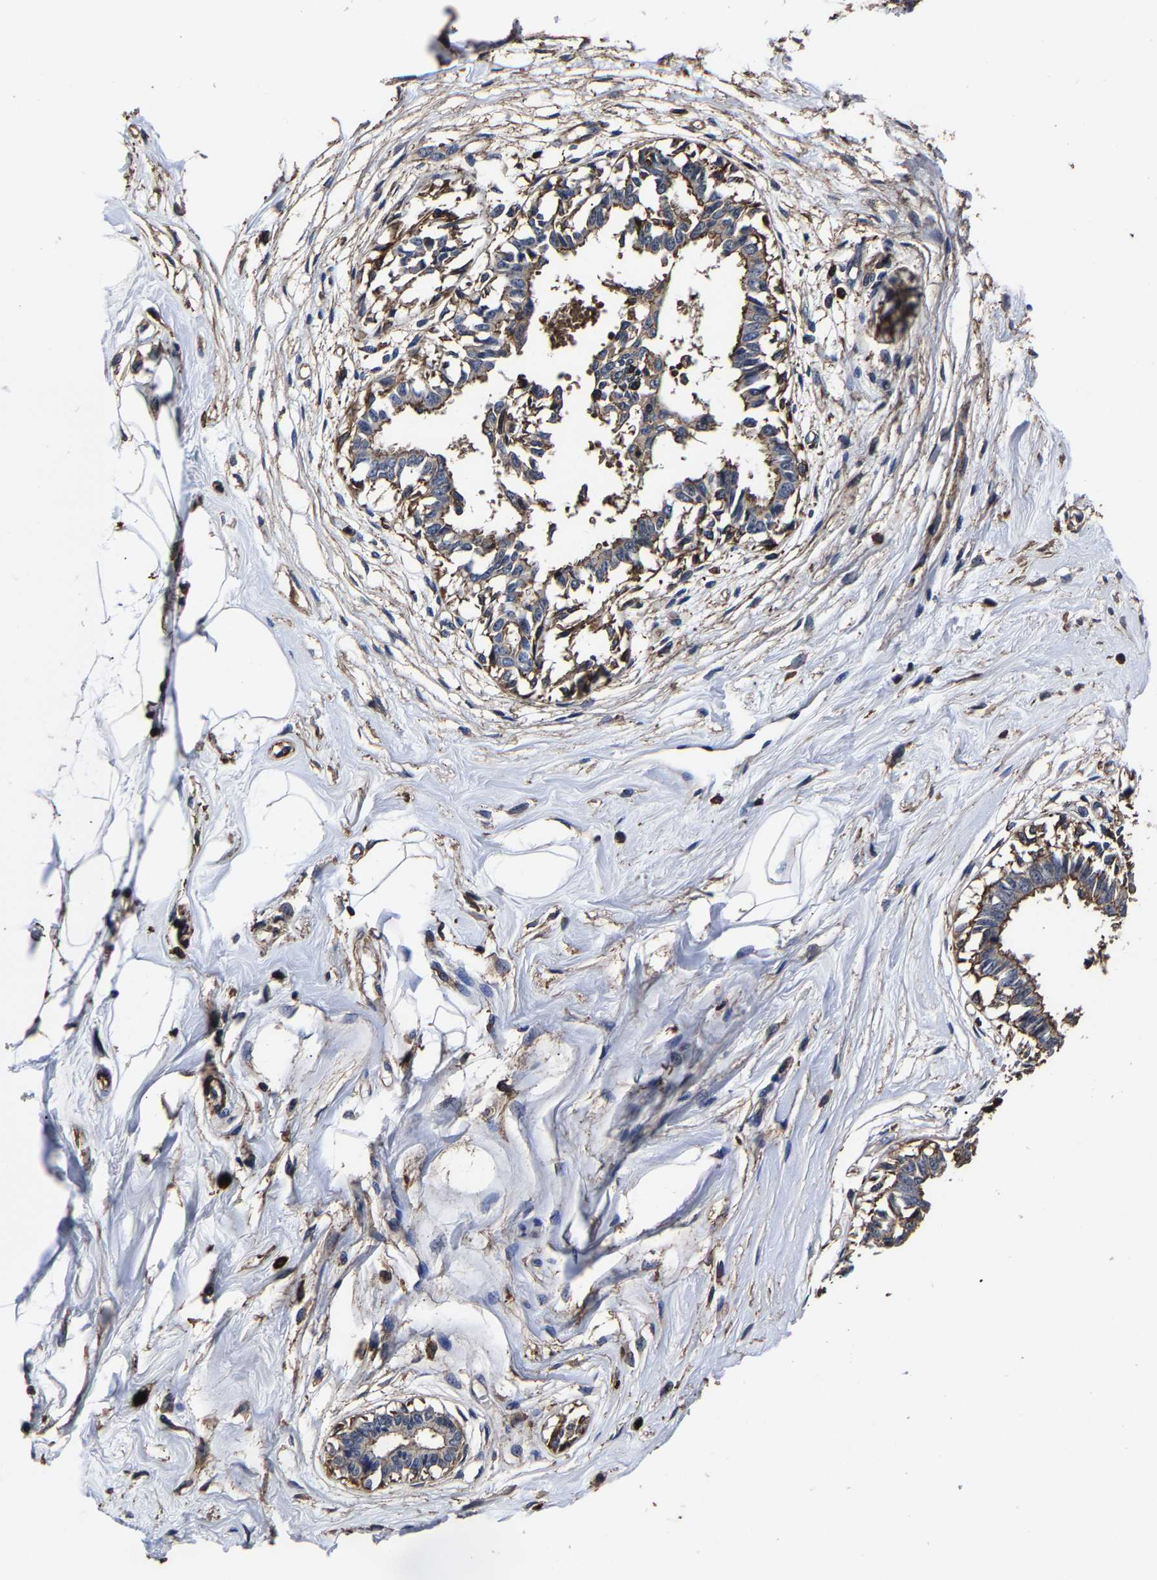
{"staining": {"intensity": "weak", "quantity": "25%-75%", "location": "cytoplasmic/membranous"}, "tissue": "breast", "cell_type": "Adipocytes", "image_type": "normal", "snomed": [{"axis": "morphology", "description": "Normal tissue, NOS"}, {"axis": "topography", "description": "Breast"}], "caption": "This micrograph exhibits normal breast stained with immunohistochemistry (IHC) to label a protein in brown. The cytoplasmic/membranous of adipocytes show weak positivity for the protein. Nuclei are counter-stained blue.", "gene": "SSH3", "patient": {"sex": "female", "age": 45}}